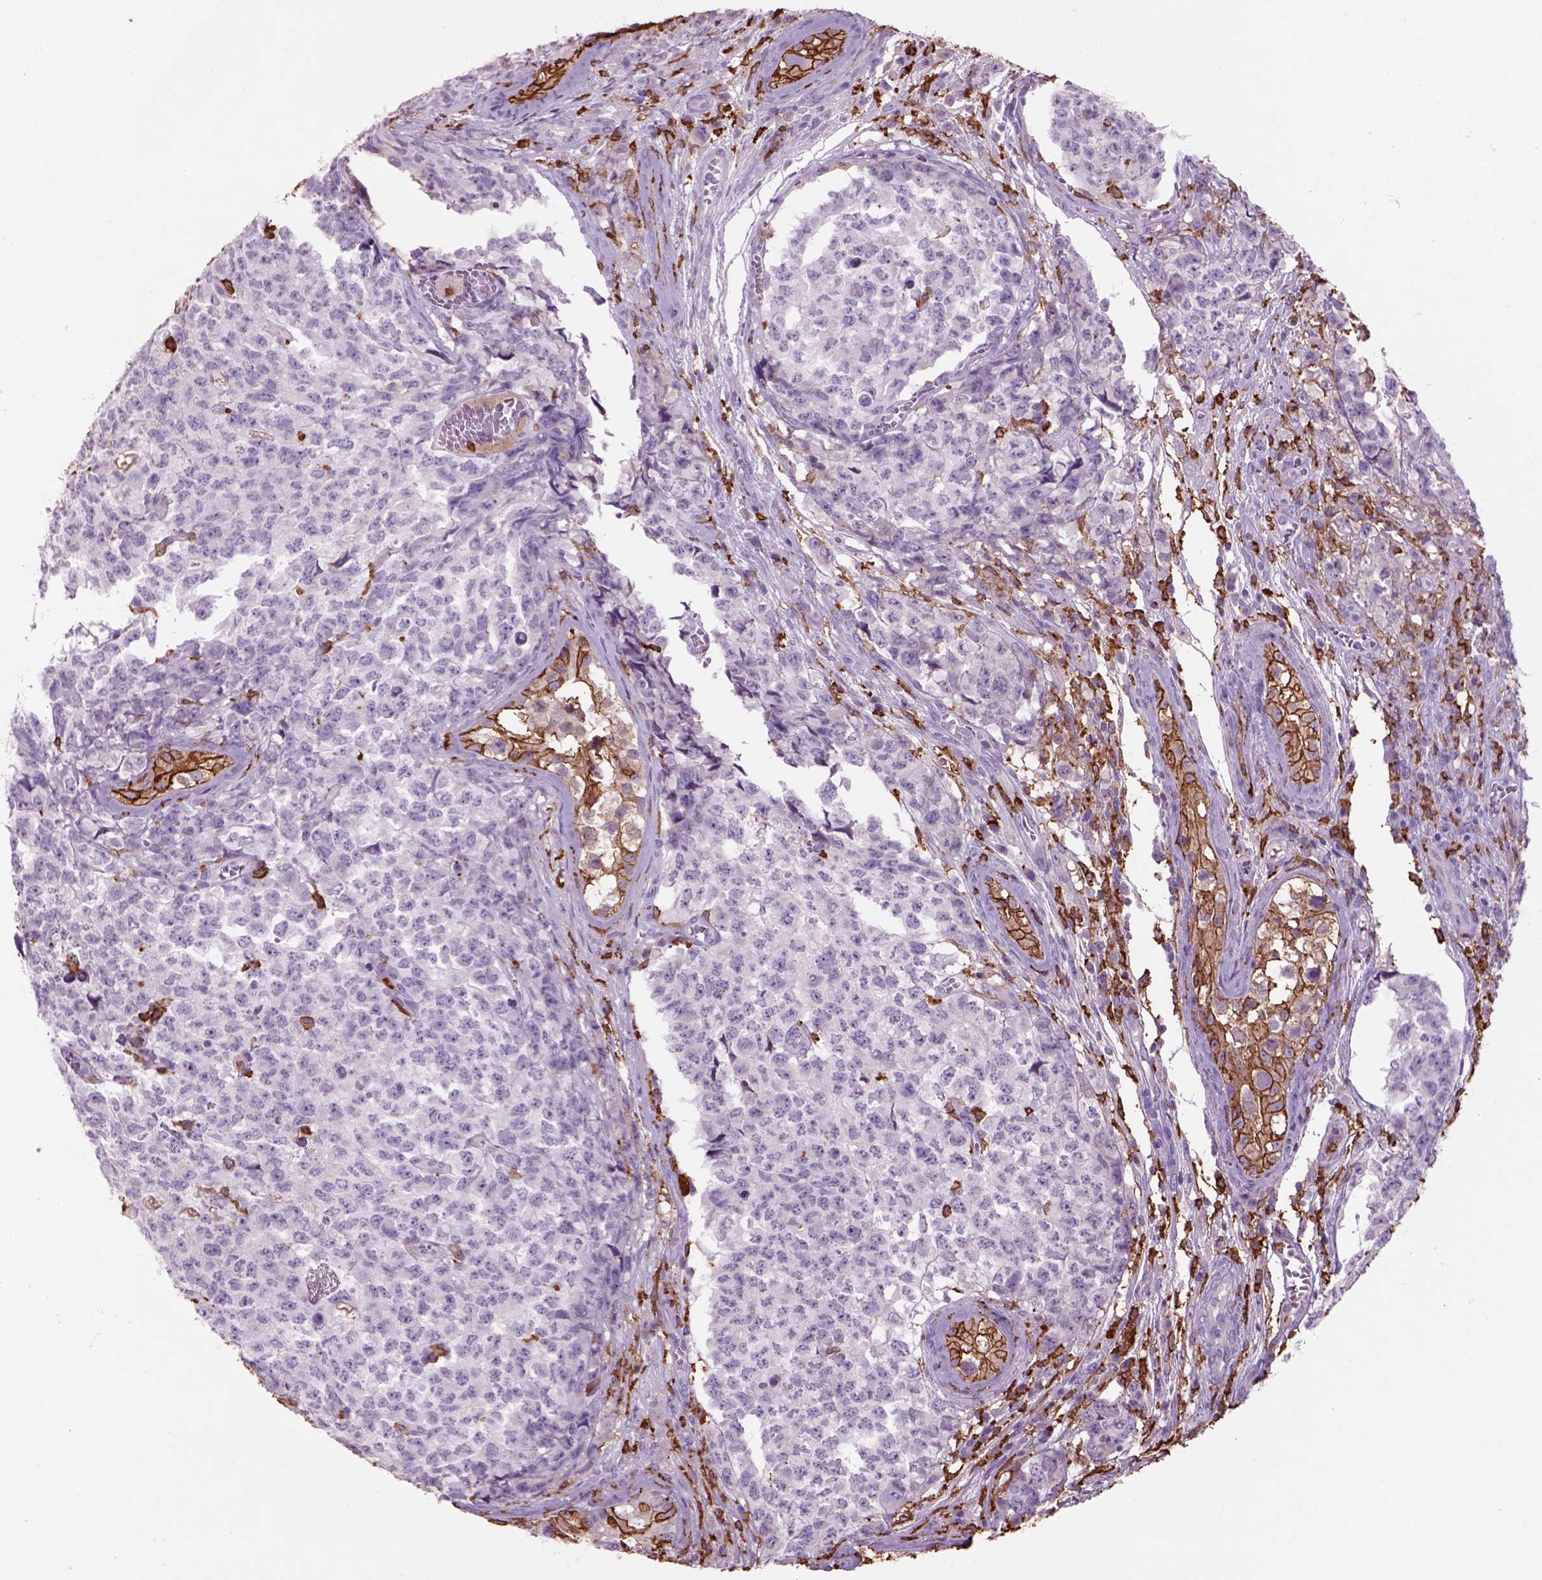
{"staining": {"intensity": "negative", "quantity": "none", "location": "none"}, "tissue": "testis cancer", "cell_type": "Tumor cells", "image_type": "cancer", "snomed": [{"axis": "morphology", "description": "Carcinoma, Embryonal, NOS"}, {"axis": "topography", "description": "Testis"}], "caption": "Immunohistochemistry (IHC) photomicrograph of testis embryonal carcinoma stained for a protein (brown), which shows no expression in tumor cells.", "gene": "CD14", "patient": {"sex": "male", "age": 23}}